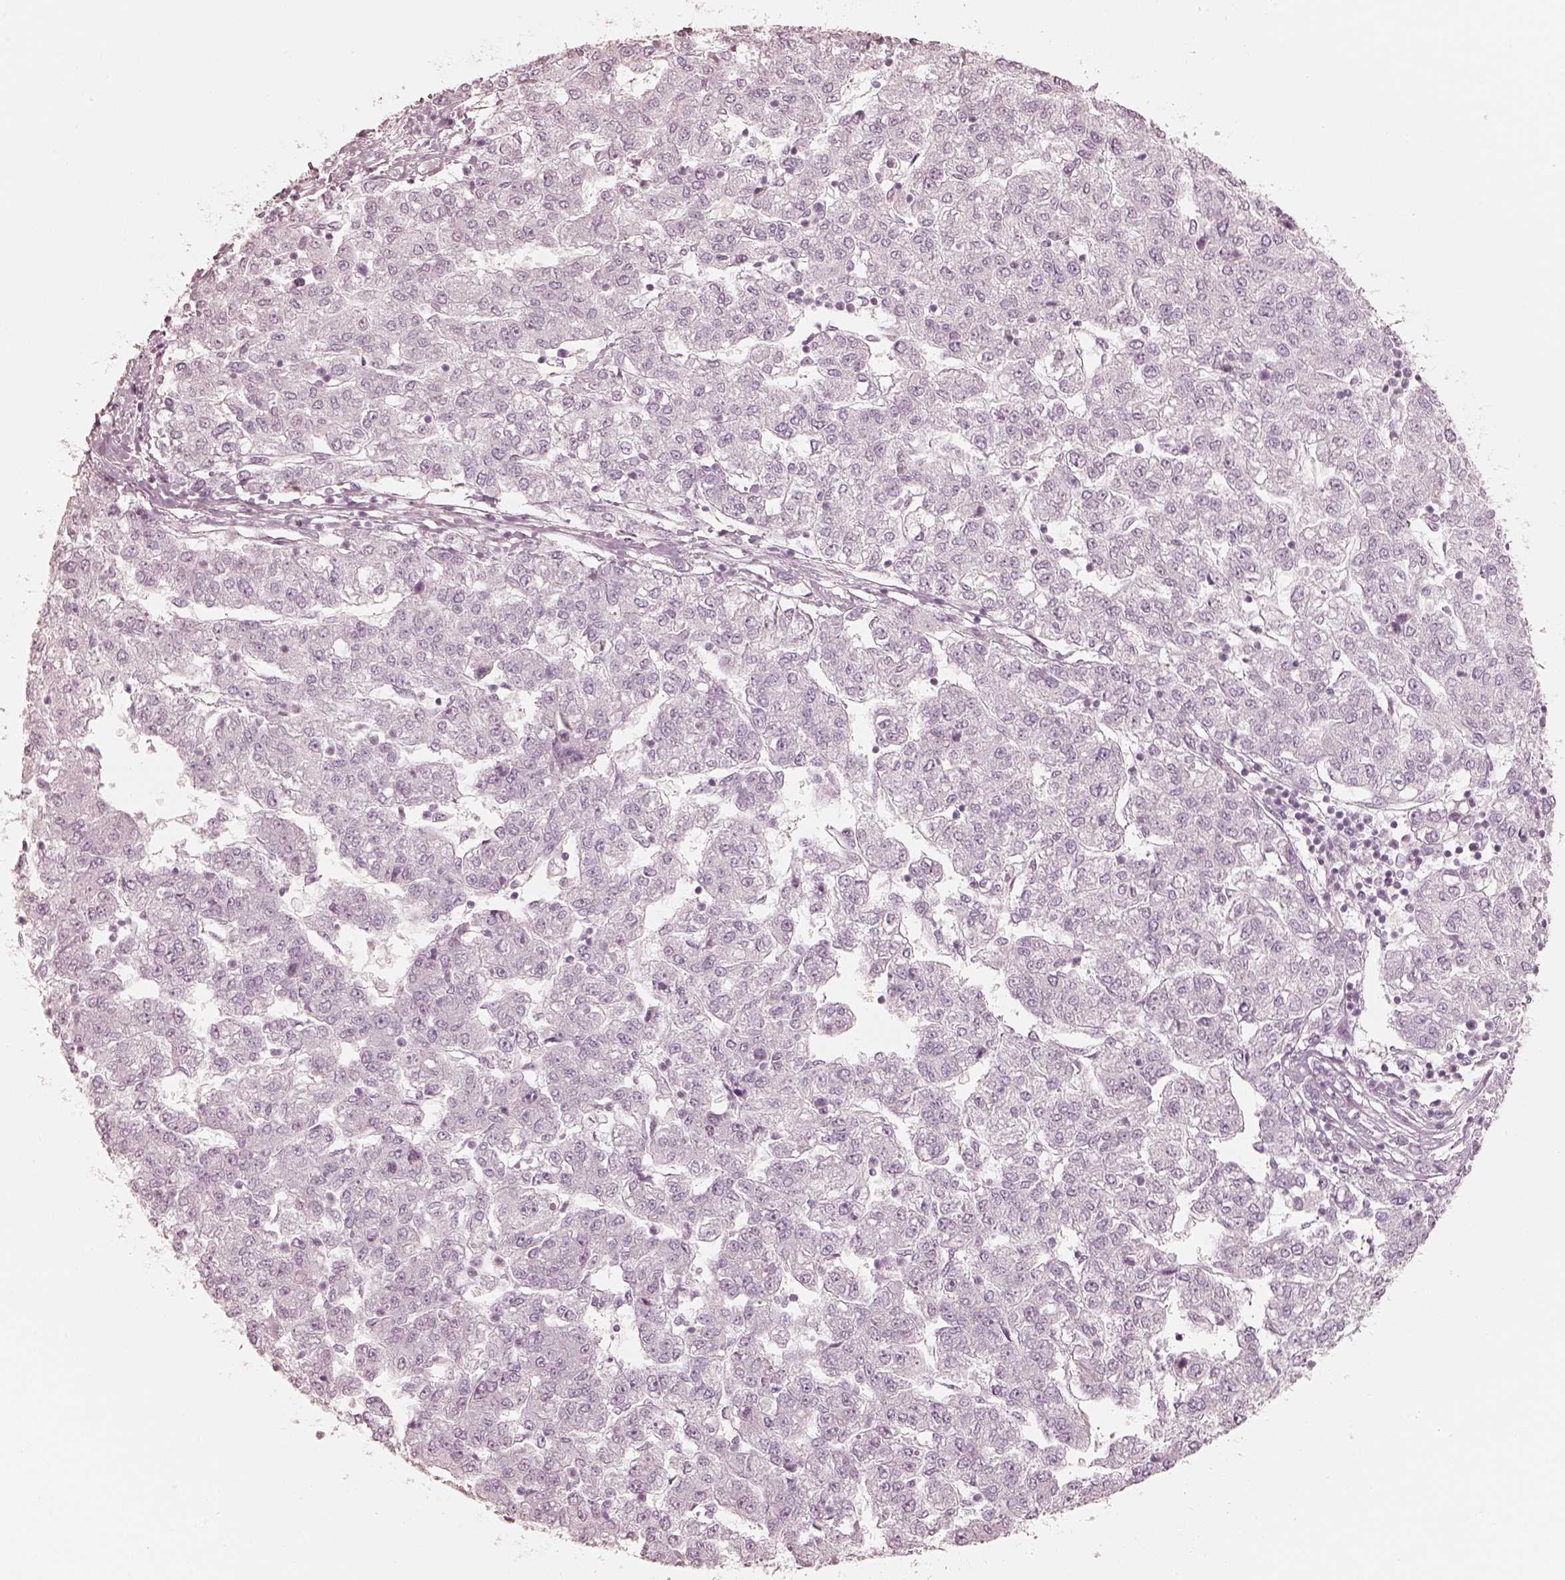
{"staining": {"intensity": "negative", "quantity": "none", "location": "none"}, "tissue": "liver cancer", "cell_type": "Tumor cells", "image_type": "cancer", "snomed": [{"axis": "morphology", "description": "Carcinoma, Hepatocellular, NOS"}, {"axis": "topography", "description": "Liver"}], "caption": "DAB immunohistochemical staining of human liver cancer (hepatocellular carcinoma) reveals no significant positivity in tumor cells.", "gene": "KRT82", "patient": {"sex": "male", "age": 56}}